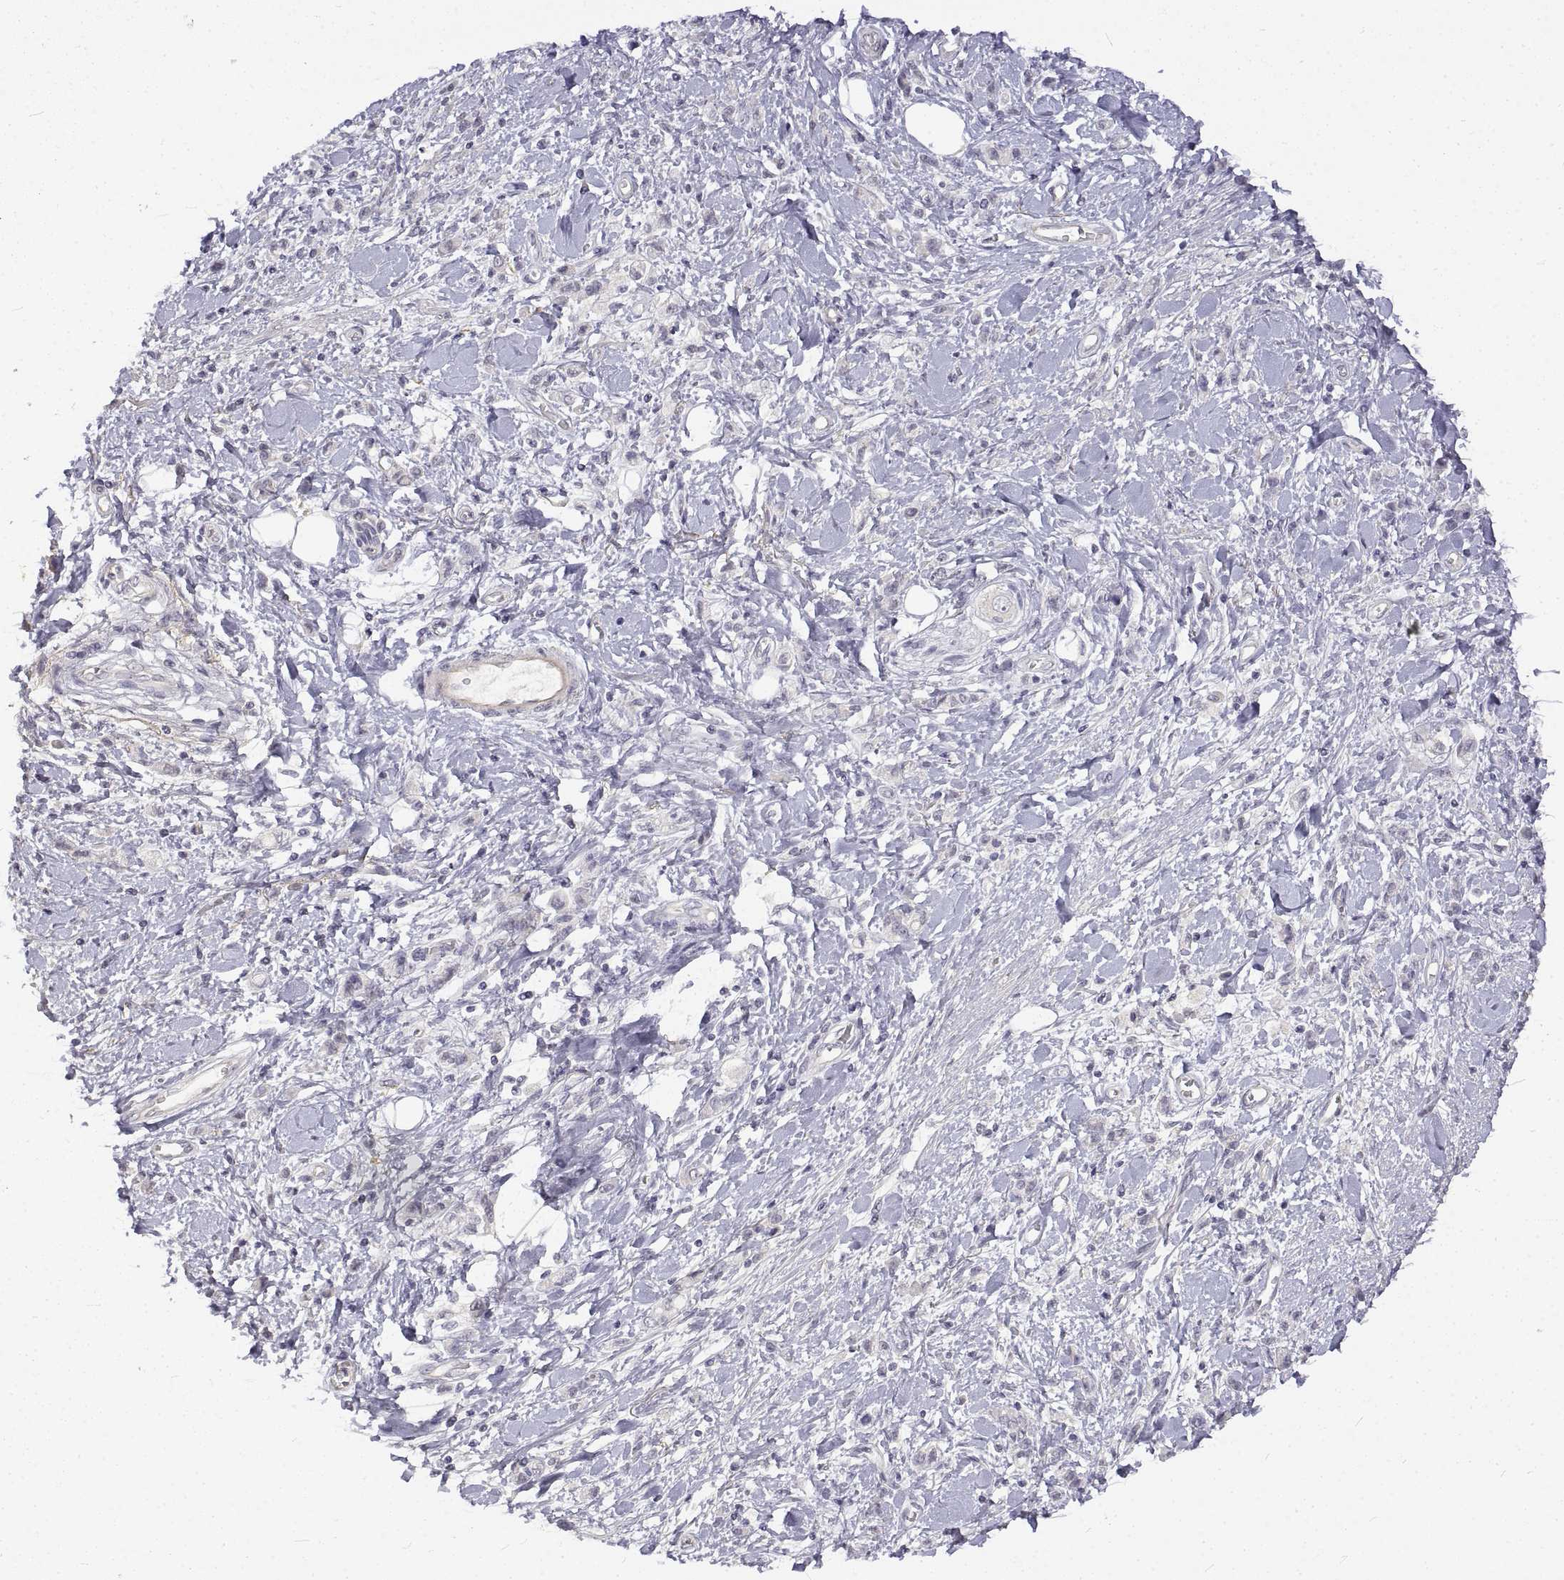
{"staining": {"intensity": "negative", "quantity": "none", "location": "none"}, "tissue": "stomach cancer", "cell_type": "Tumor cells", "image_type": "cancer", "snomed": [{"axis": "morphology", "description": "Adenocarcinoma, NOS"}, {"axis": "topography", "description": "Stomach"}], "caption": "The IHC micrograph has no significant staining in tumor cells of stomach cancer (adenocarcinoma) tissue.", "gene": "ANO2", "patient": {"sex": "male", "age": 77}}